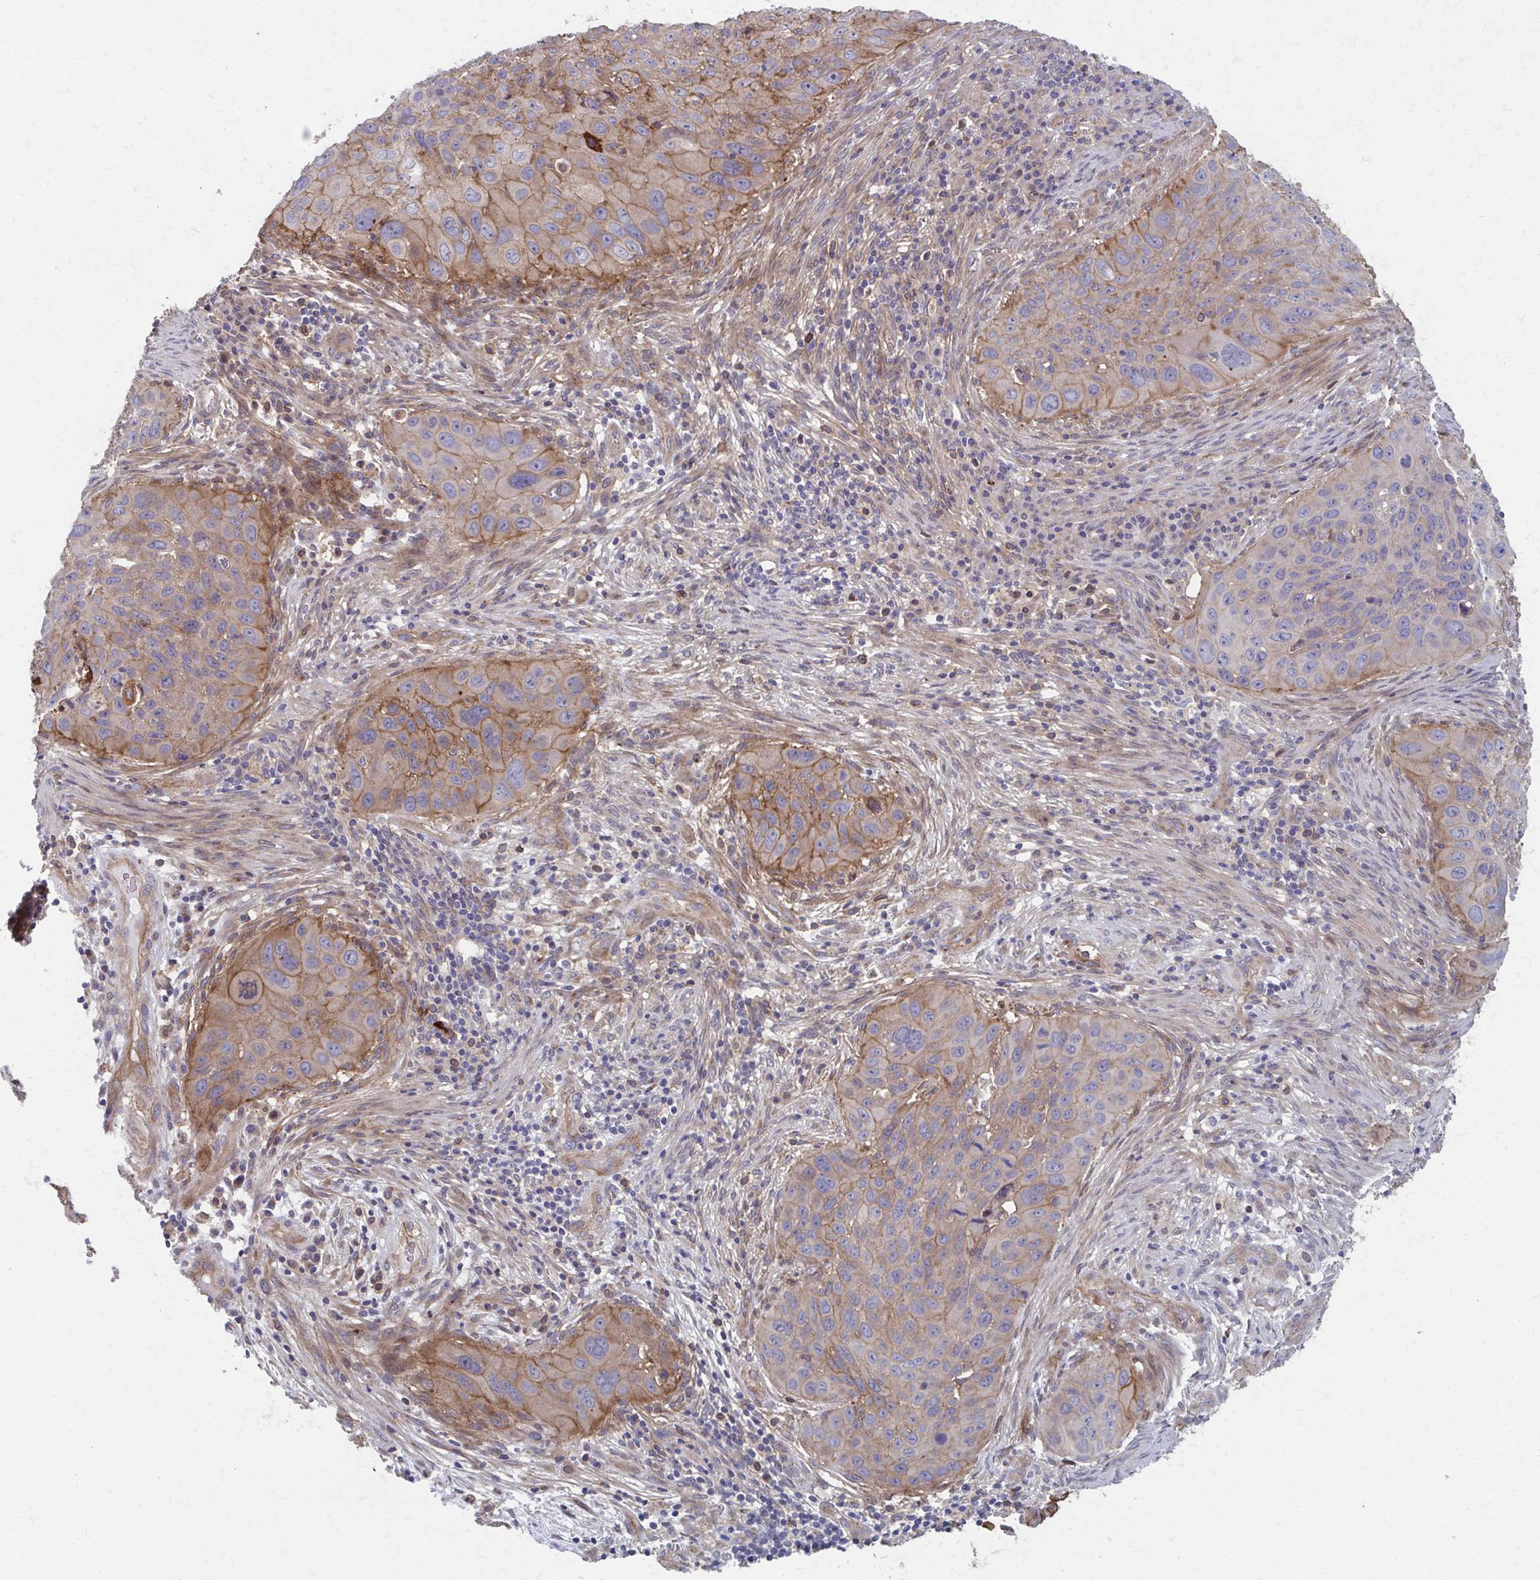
{"staining": {"intensity": "moderate", "quantity": "<25%", "location": "cytoplasmic/membranous"}, "tissue": "lung cancer", "cell_type": "Tumor cells", "image_type": "cancer", "snomed": [{"axis": "morphology", "description": "Squamous cell carcinoma, NOS"}, {"axis": "topography", "description": "Lung"}], "caption": "An immunohistochemistry (IHC) image of neoplastic tissue is shown. Protein staining in brown labels moderate cytoplasmic/membranous positivity in squamous cell carcinoma (lung) within tumor cells.", "gene": "MMP14", "patient": {"sex": "male", "age": 63}}